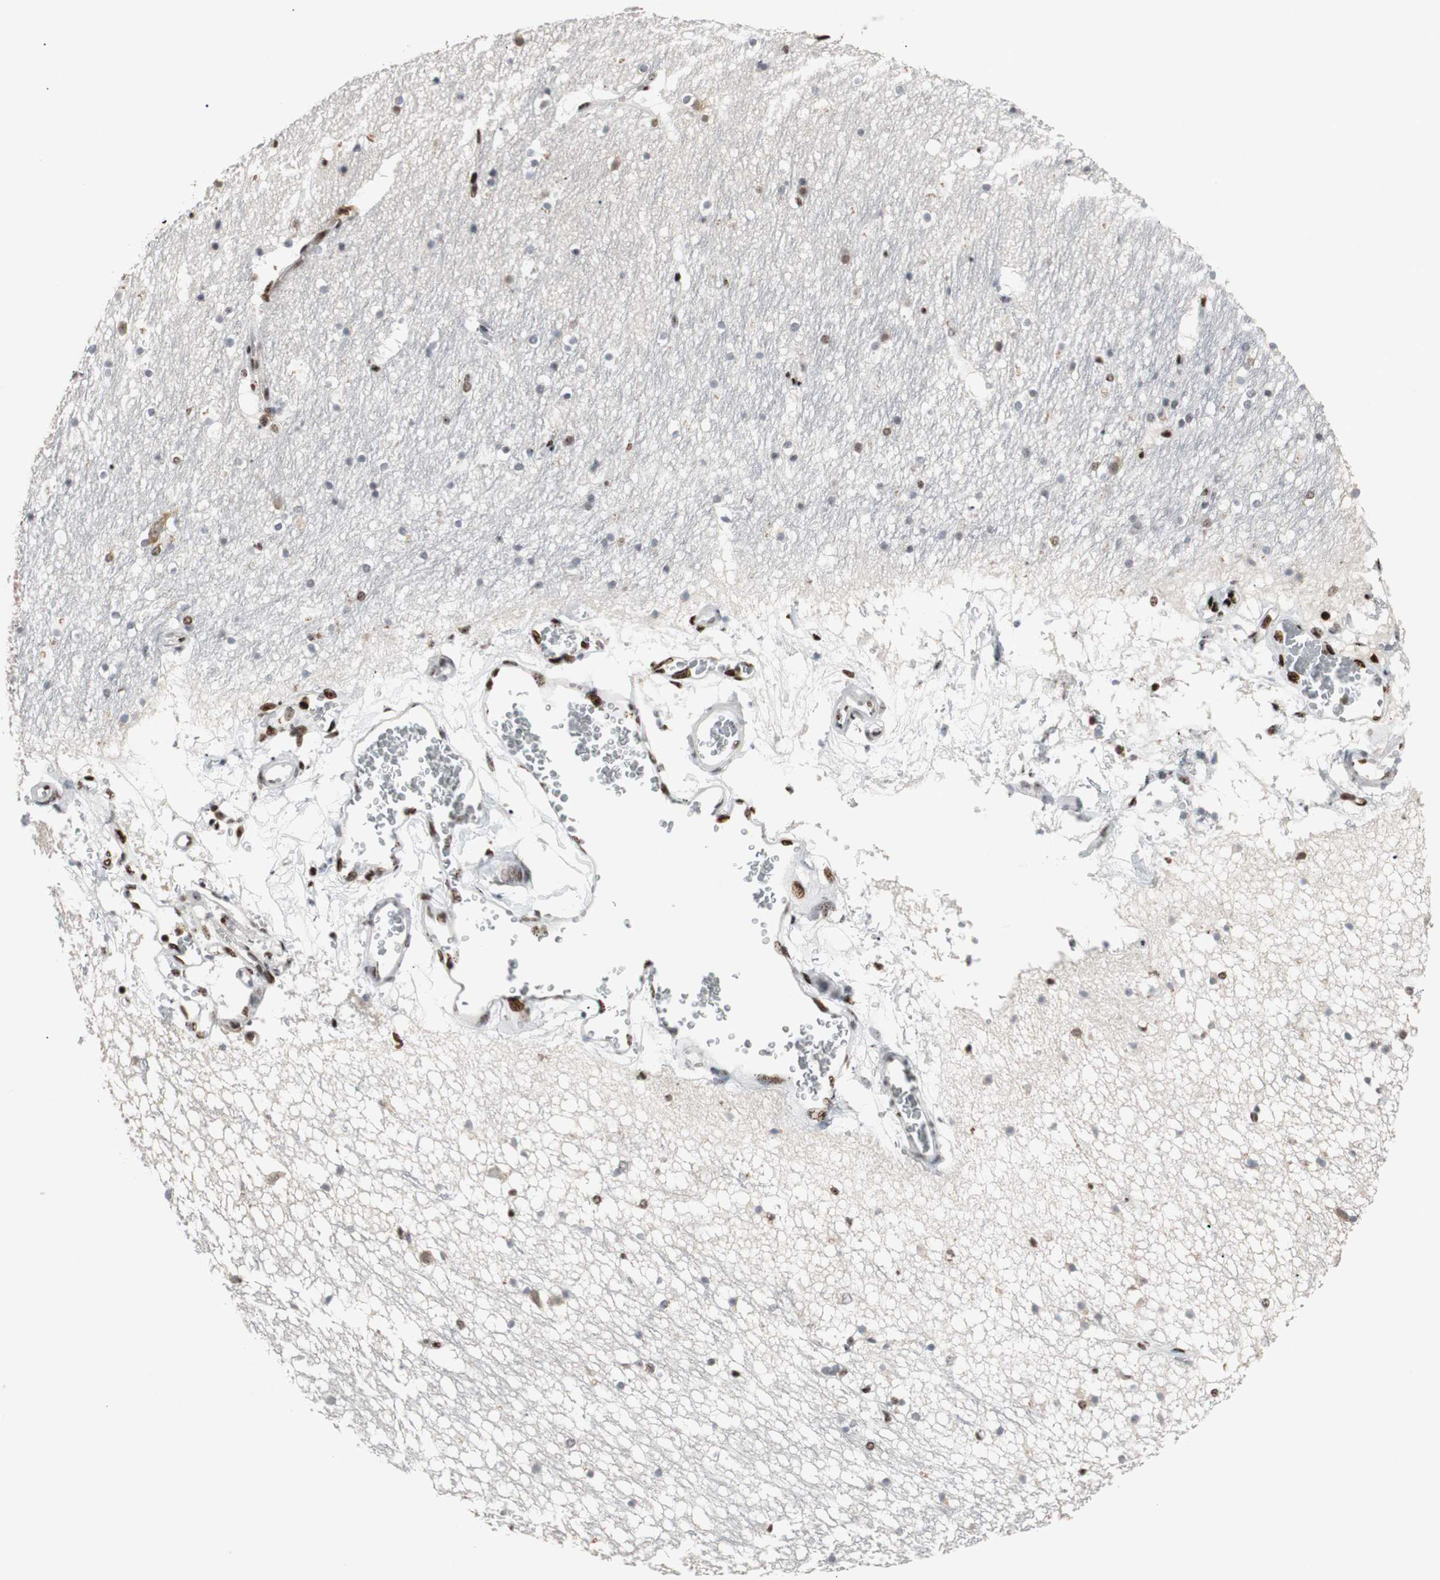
{"staining": {"intensity": "moderate", "quantity": "<25%", "location": "nuclear"}, "tissue": "hippocampus", "cell_type": "Glial cells", "image_type": "normal", "snomed": [{"axis": "morphology", "description": "Normal tissue, NOS"}, {"axis": "topography", "description": "Hippocampus"}], "caption": "DAB immunohistochemical staining of unremarkable human hippocampus shows moderate nuclear protein positivity in approximately <25% of glial cells. The staining was performed using DAB (3,3'-diaminobenzidine) to visualize the protein expression in brown, while the nuclei were stained in blue with hematoxylin (Magnification: 20x).", "gene": "GRK2", "patient": {"sex": "male", "age": 45}}